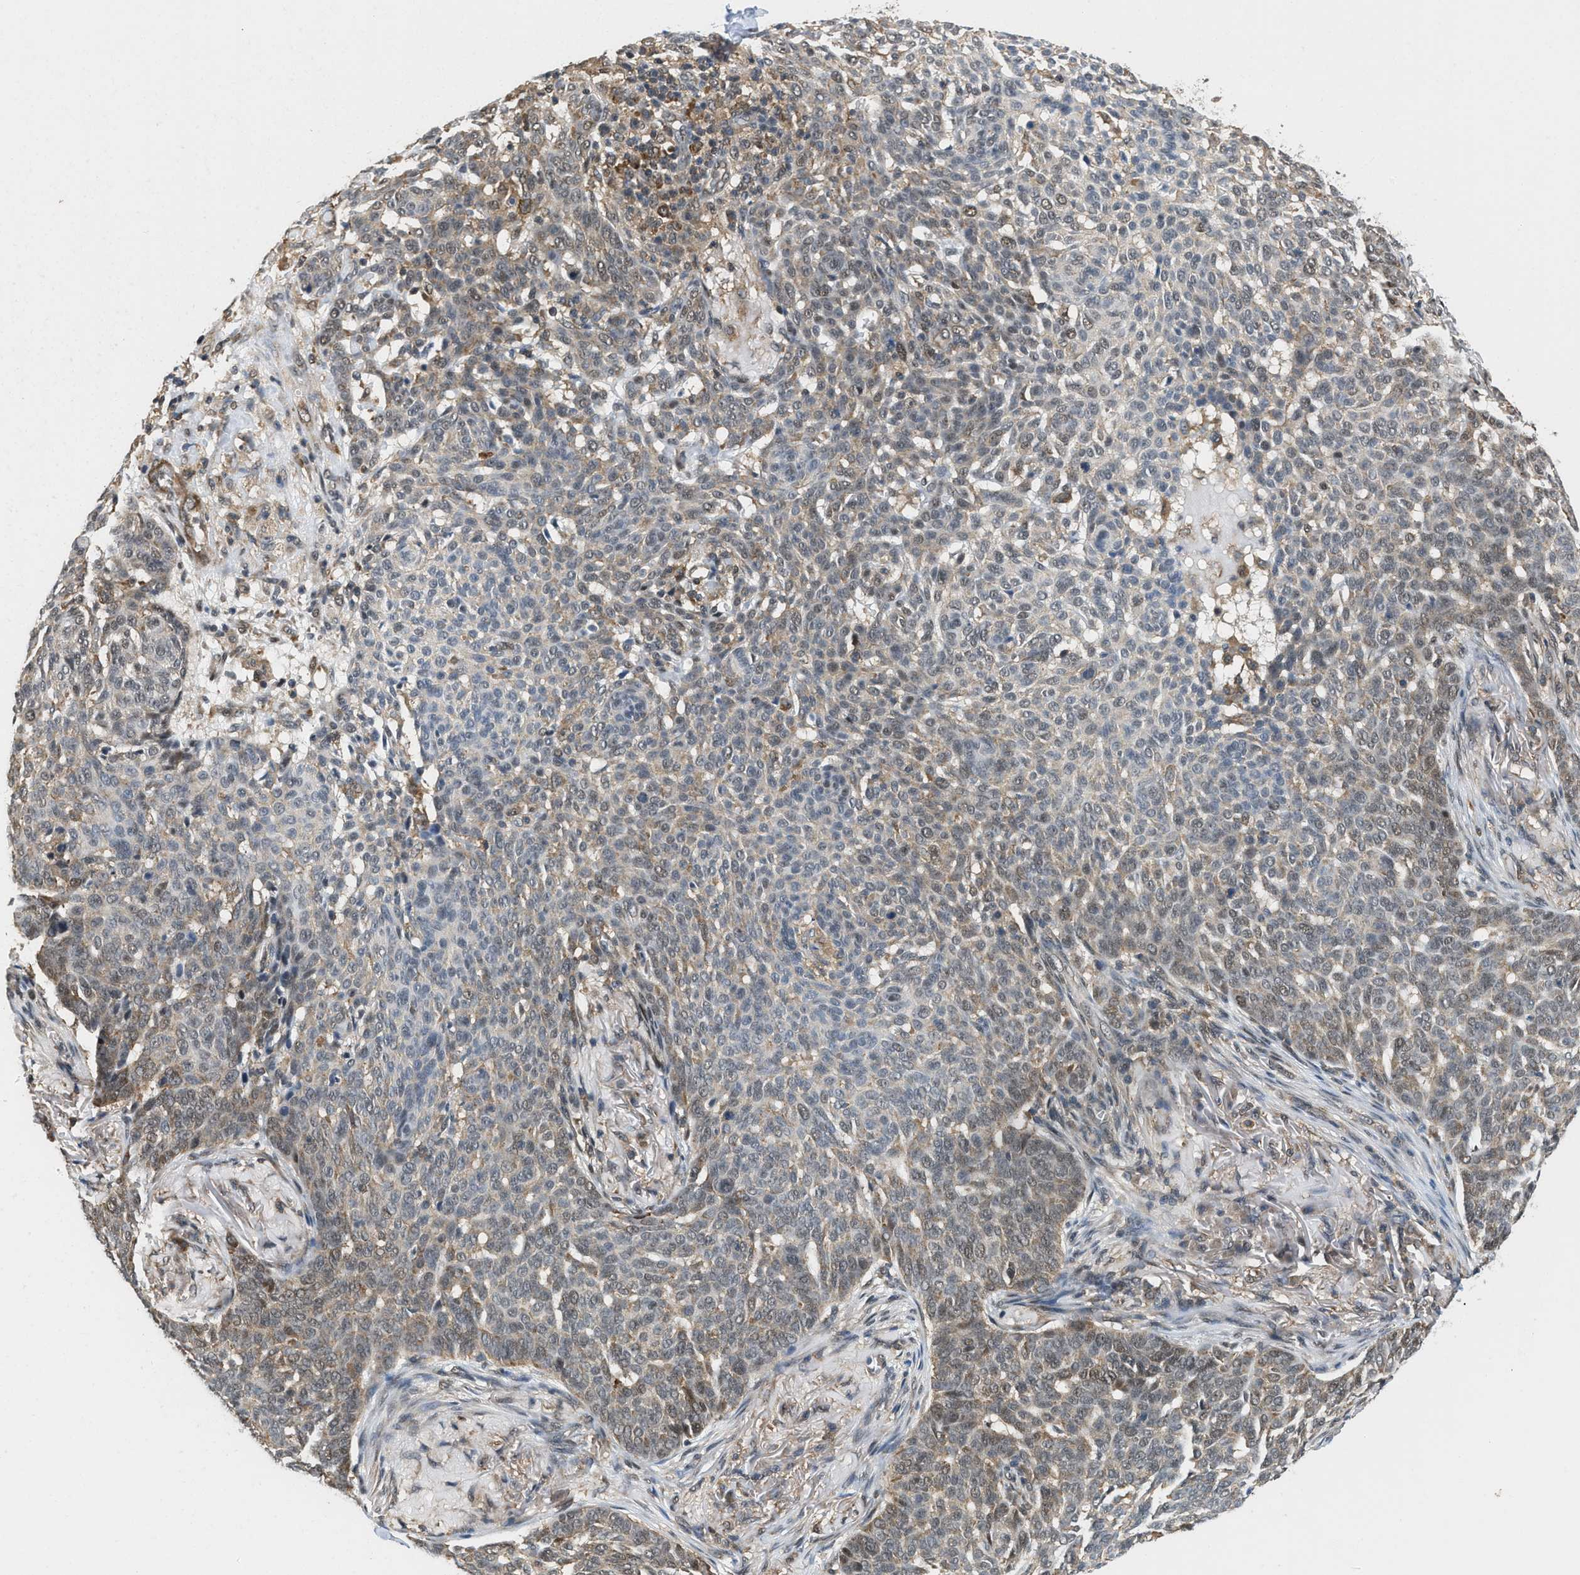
{"staining": {"intensity": "weak", "quantity": "<25%", "location": "cytoplasmic/membranous,nuclear"}, "tissue": "skin cancer", "cell_type": "Tumor cells", "image_type": "cancer", "snomed": [{"axis": "morphology", "description": "Basal cell carcinoma"}, {"axis": "topography", "description": "Skin"}], "caption": "Immunohistochemistry of human skin basal cell carcinoma demonstrates no expression in tumor cells.", "gene": "ATF7IP", "patient": {"sex": "male", "age": 85}}